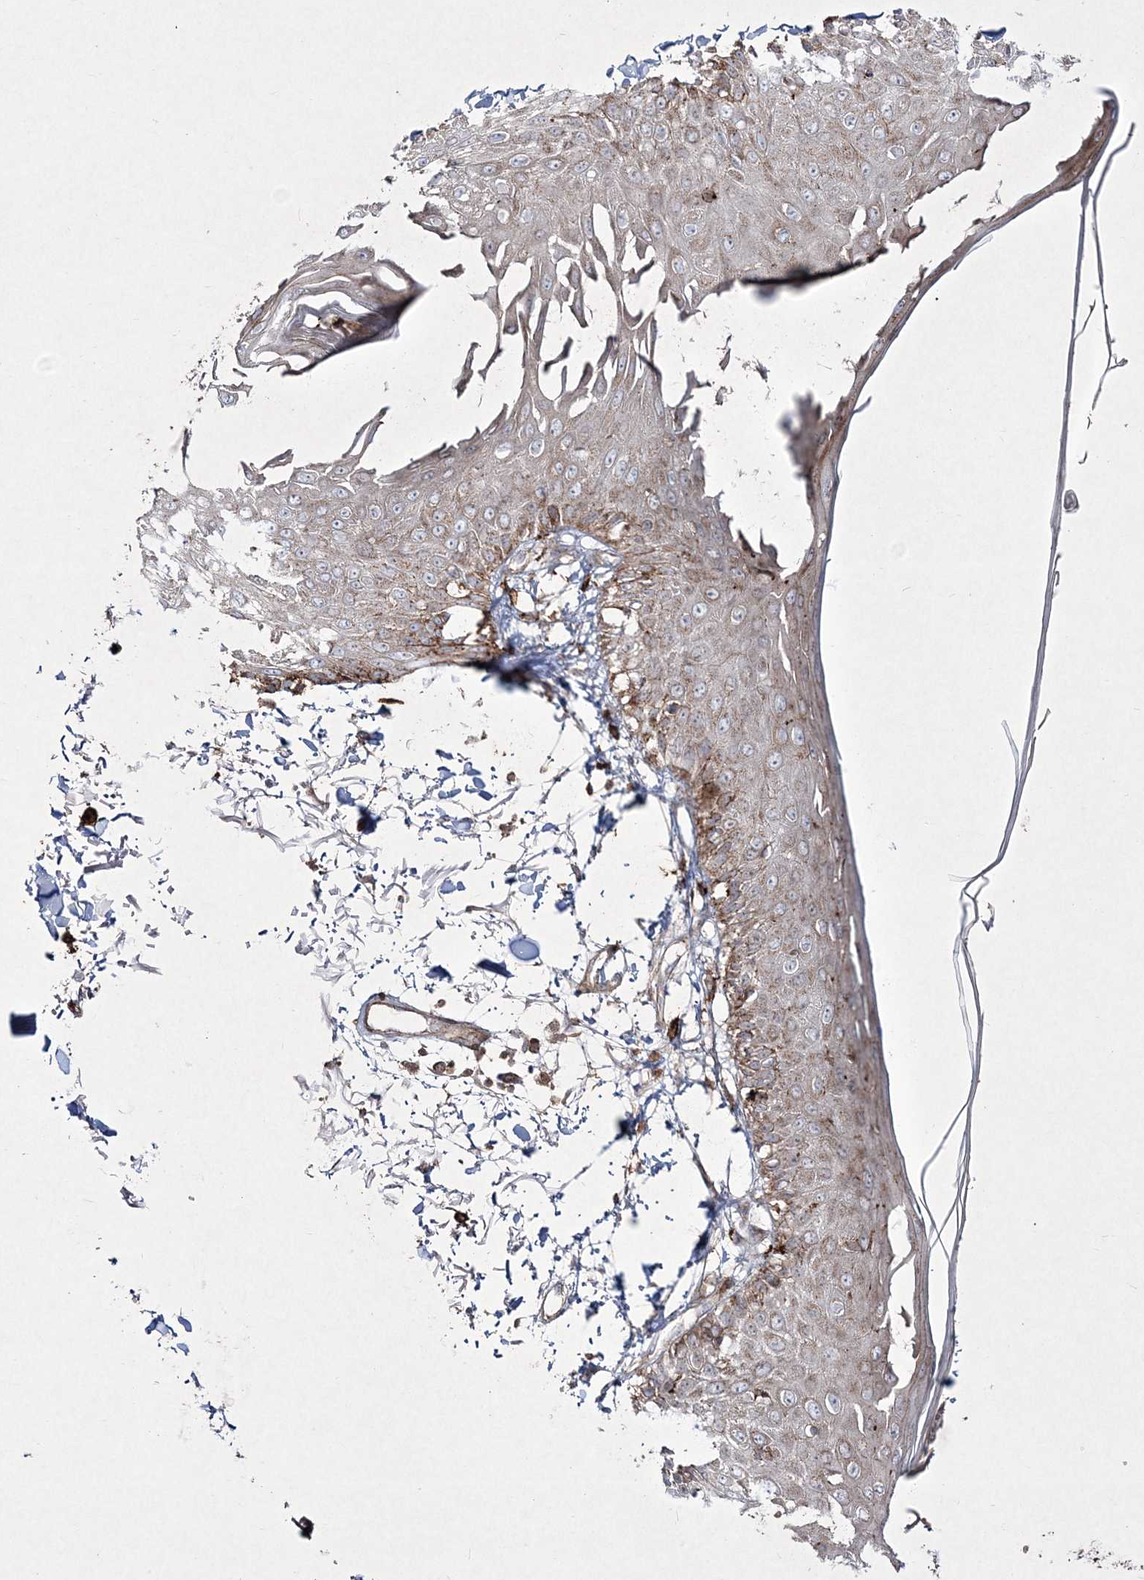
{"staining": {"intensity": "moderate", "quantity": ">75%", "location": "cytoplasmic/membranous"}, "tissue": "skin", "cell_type": "Fibroblasts", "image_type": "normal", "snomed": [{"axis": "morphology", "description": "Normal tissue, NOS"}, {"axis": "morphology", "description": "Squamous cell carcinoma, NOS"}, {"axis": "topography", "description": "Skin"}, {"axis": "topography", "description": "Peripheral nerve tissue"}], "caption": "This is a histology image of IHC staining of normal skin, which shows moderate positivity in the cytoplasmic/membranous of fibroblasts.", "gene": "RICTOR", "patient": {"sex": "male", "age": 83}}